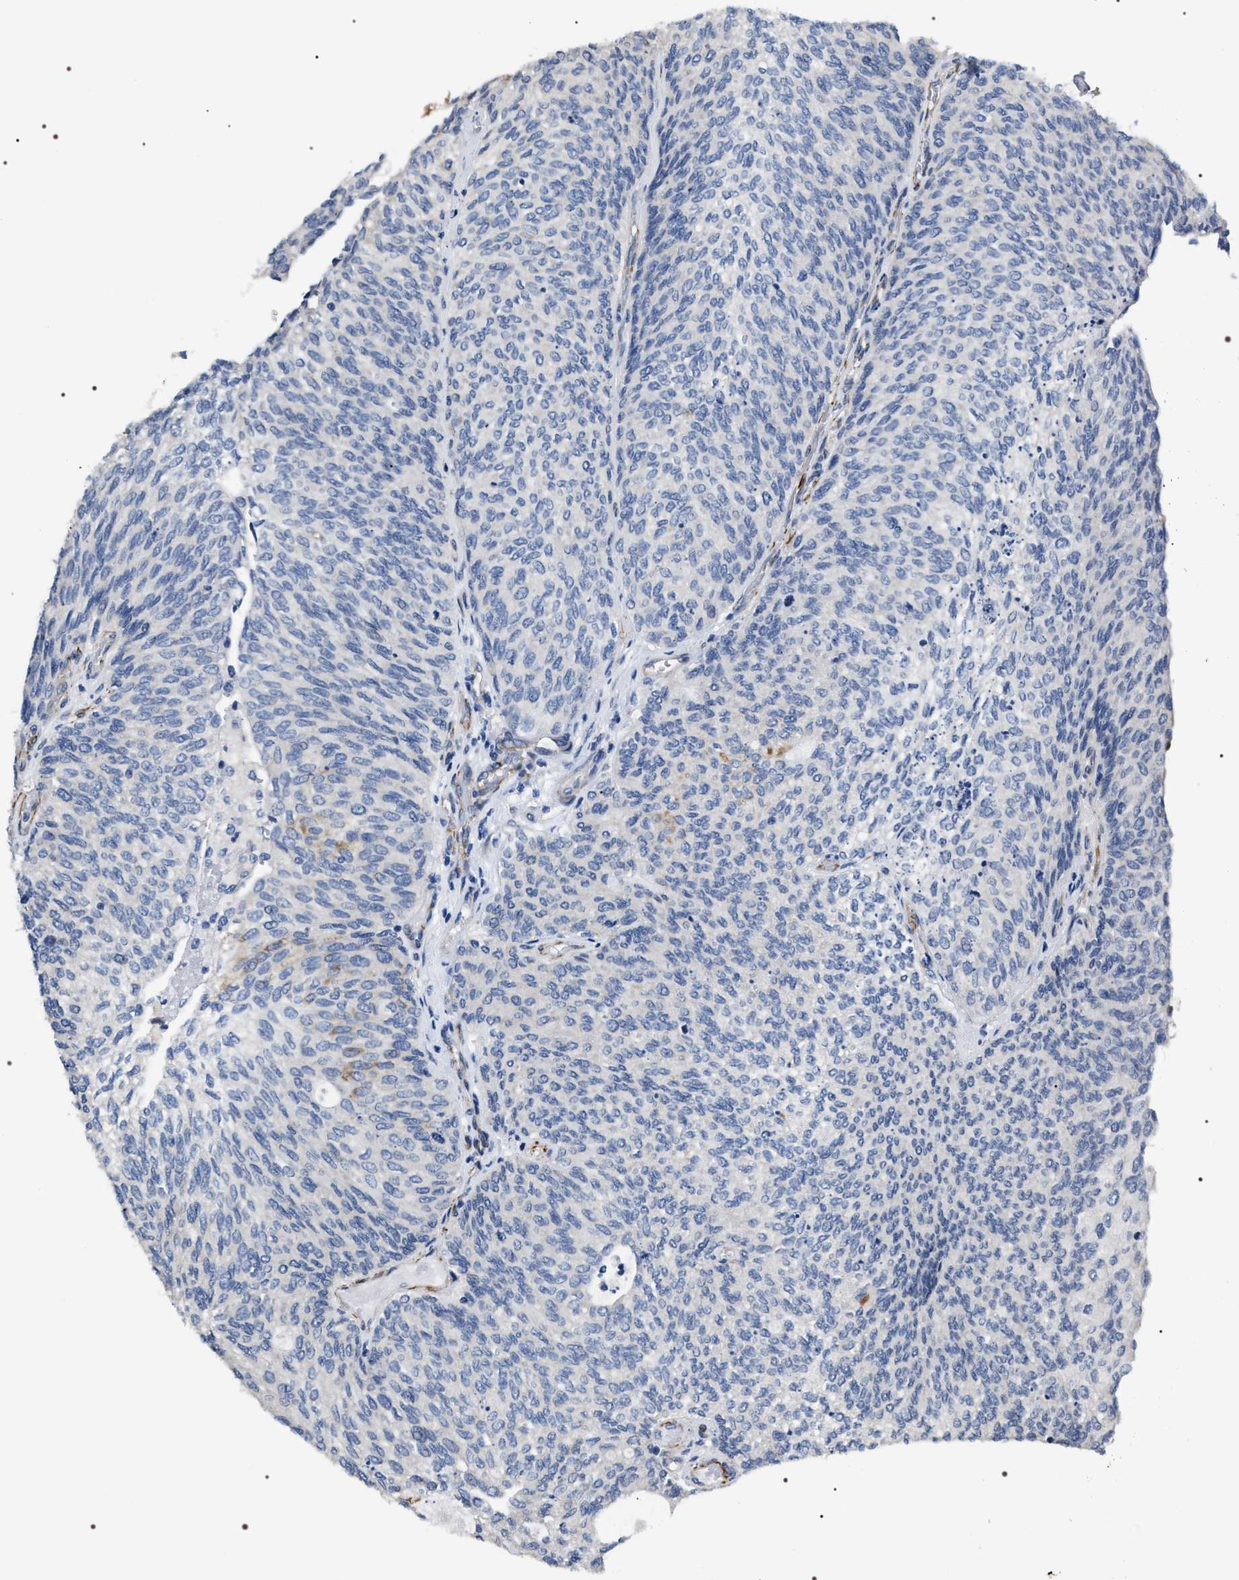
{"staining": {"intensity": "negative", "quantity": "none", "location": "none"}, "tissue": "urothelial cancer", "cell_type": "Tumor cells", "image_type": "cancer", "snomed": [{"axis": "morphology", "description": "Urothelial carcinoma, Low grade"}, {"axis": "topography", "description": "Urinary bladder"}], "caption": "Tumor cells show no significant positivity in low-grade urothelial carcinoma. (Brightfield microscopy of DAB IHC at high magnification).", "gene": "PKD1L1", "patient": {"sex": "female", "age": 79}}